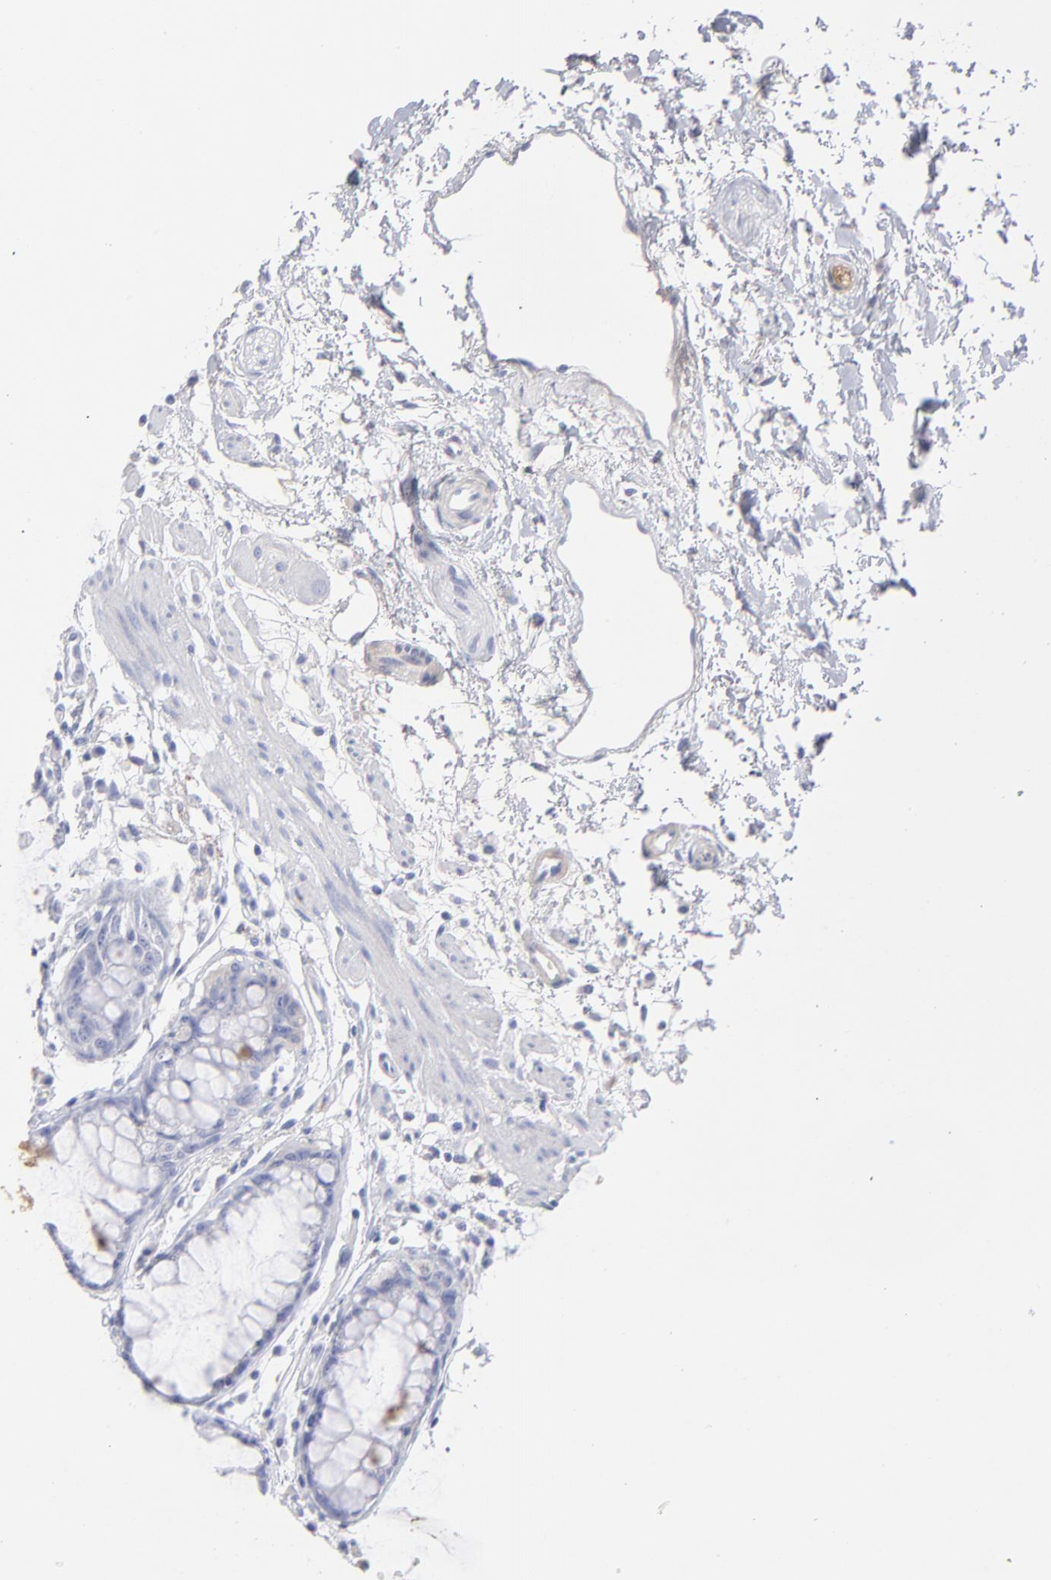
{"staining": {"intensity": "moderate", "quantity": "<25%", "location": "cytoplasmic/membranous"}, "tissue": "rectum", "cell_type": "Glandular cells", "image_type": "normal", "snomed": [{"axis": "morphology", "description": "Normal tissue, NOS"}, {"axis": "morphology", "description": "Adenocarcinoma, NOS"}, {"axis": "topography", "description": "Rectum"}], "caption": "Immunohistochemical staining of normal rectum exhibits <25% levels of moderate cytoplasmic/membranous protein positivity in approximately <25% of glandular cells. (DAB IHC with brightfield microscopy, high magnification).", "gene": "HP", "patient": {"sex": "female", "age": 65}}